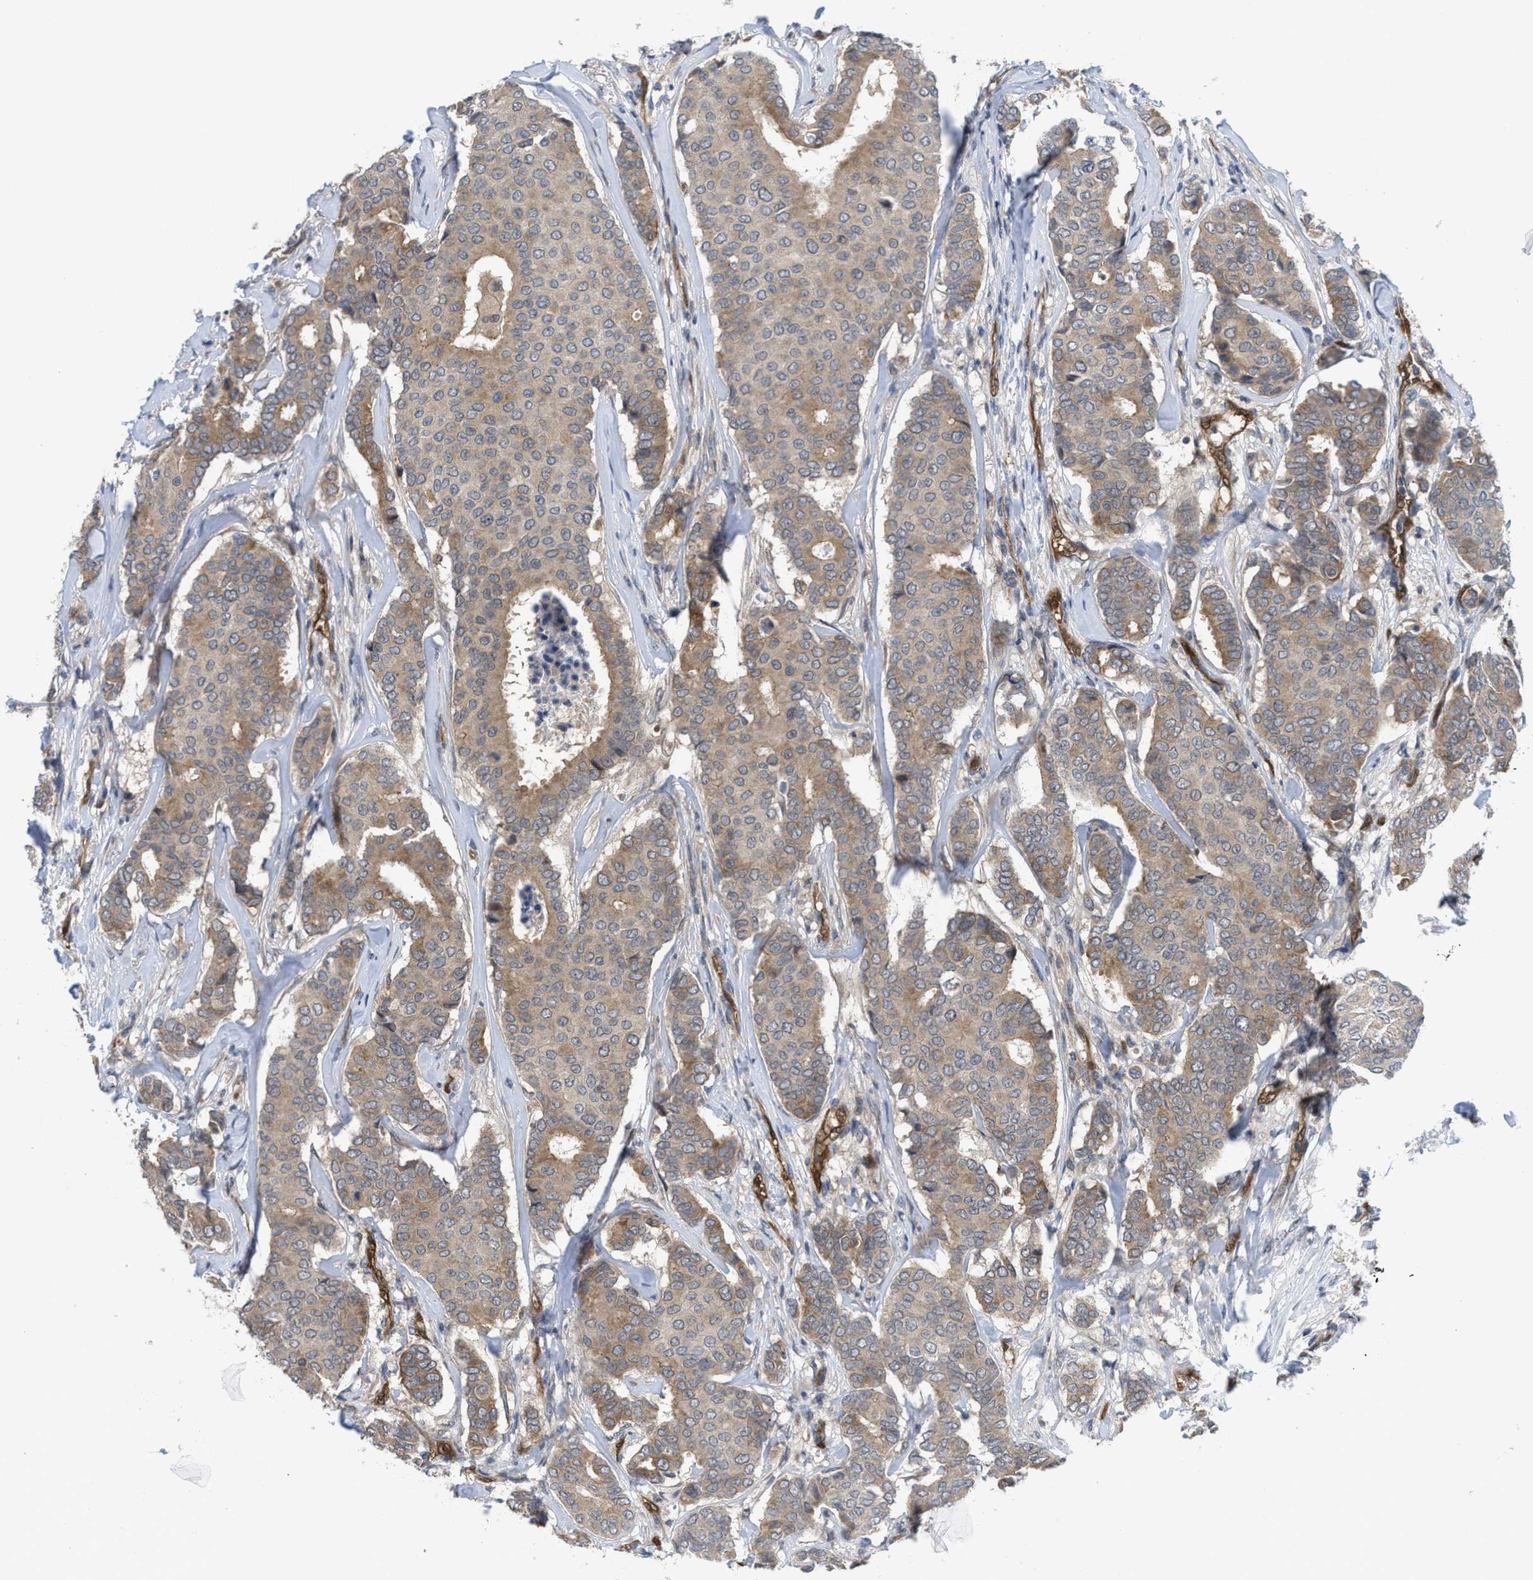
{"staining": {"intensity": "weak", "quantity": ">75%", "location": "cytoplasmic/membranous"}, "tissue": "breast cancer", "cell_type": "Tumor cells", "image_type": "cancer", "snomed": [{"axis": "morphology", "description": "Duct carcinoma"}, {"axis": "topography", "description": "Breast"}], "caption": "The immunohistochemical stain highlights weak cytoplasmic/membranous expression in tumor cells of breast infiltrating ductal carcinoma tissue. (DAB (3,3'-diaminobenzidine) = brown stain, brightfield microscopy at high magnification).", "gene": "LDAF1", "patient": {"sex": "female", "age": 75}}